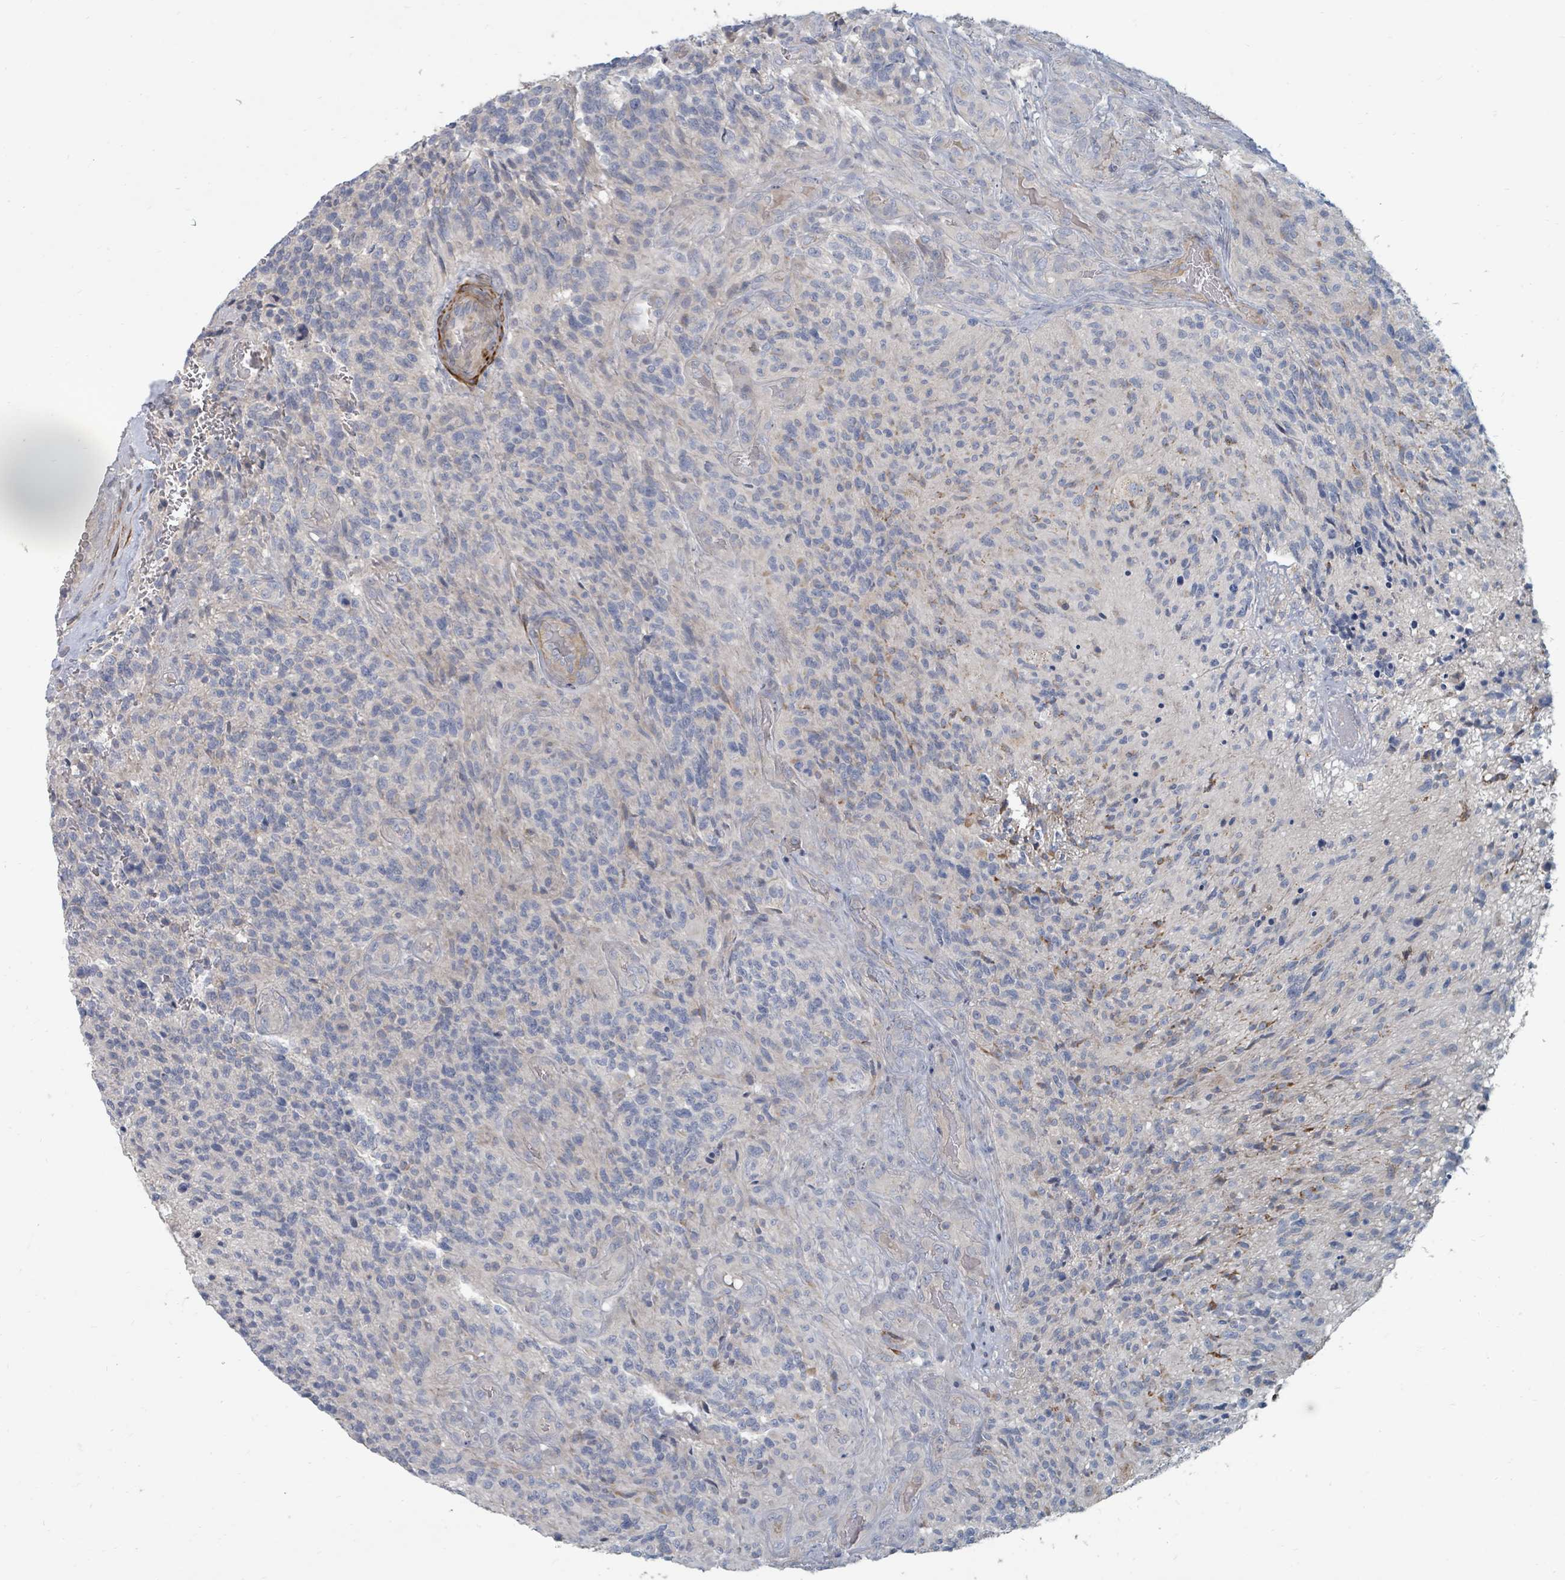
{"staining": {"intensity": "negative", "quantity": "none", "location": "none"}, "tissue": "glioma", "cell_type": "Tumor cells", "image_type": "cancer", "snomed": [{"axis": "morphology", "description": "Glioma, malignant, High grade"}, {"axis": "topography", "description": "Brain"}], "caption": "IHC histopathology image of human malignant glioma (high-grade) stained for a protein (brown), which shows no positivity in tumor cells.", "gene": "ARGFX", "patient": {"sex": "male", "age": 36}}